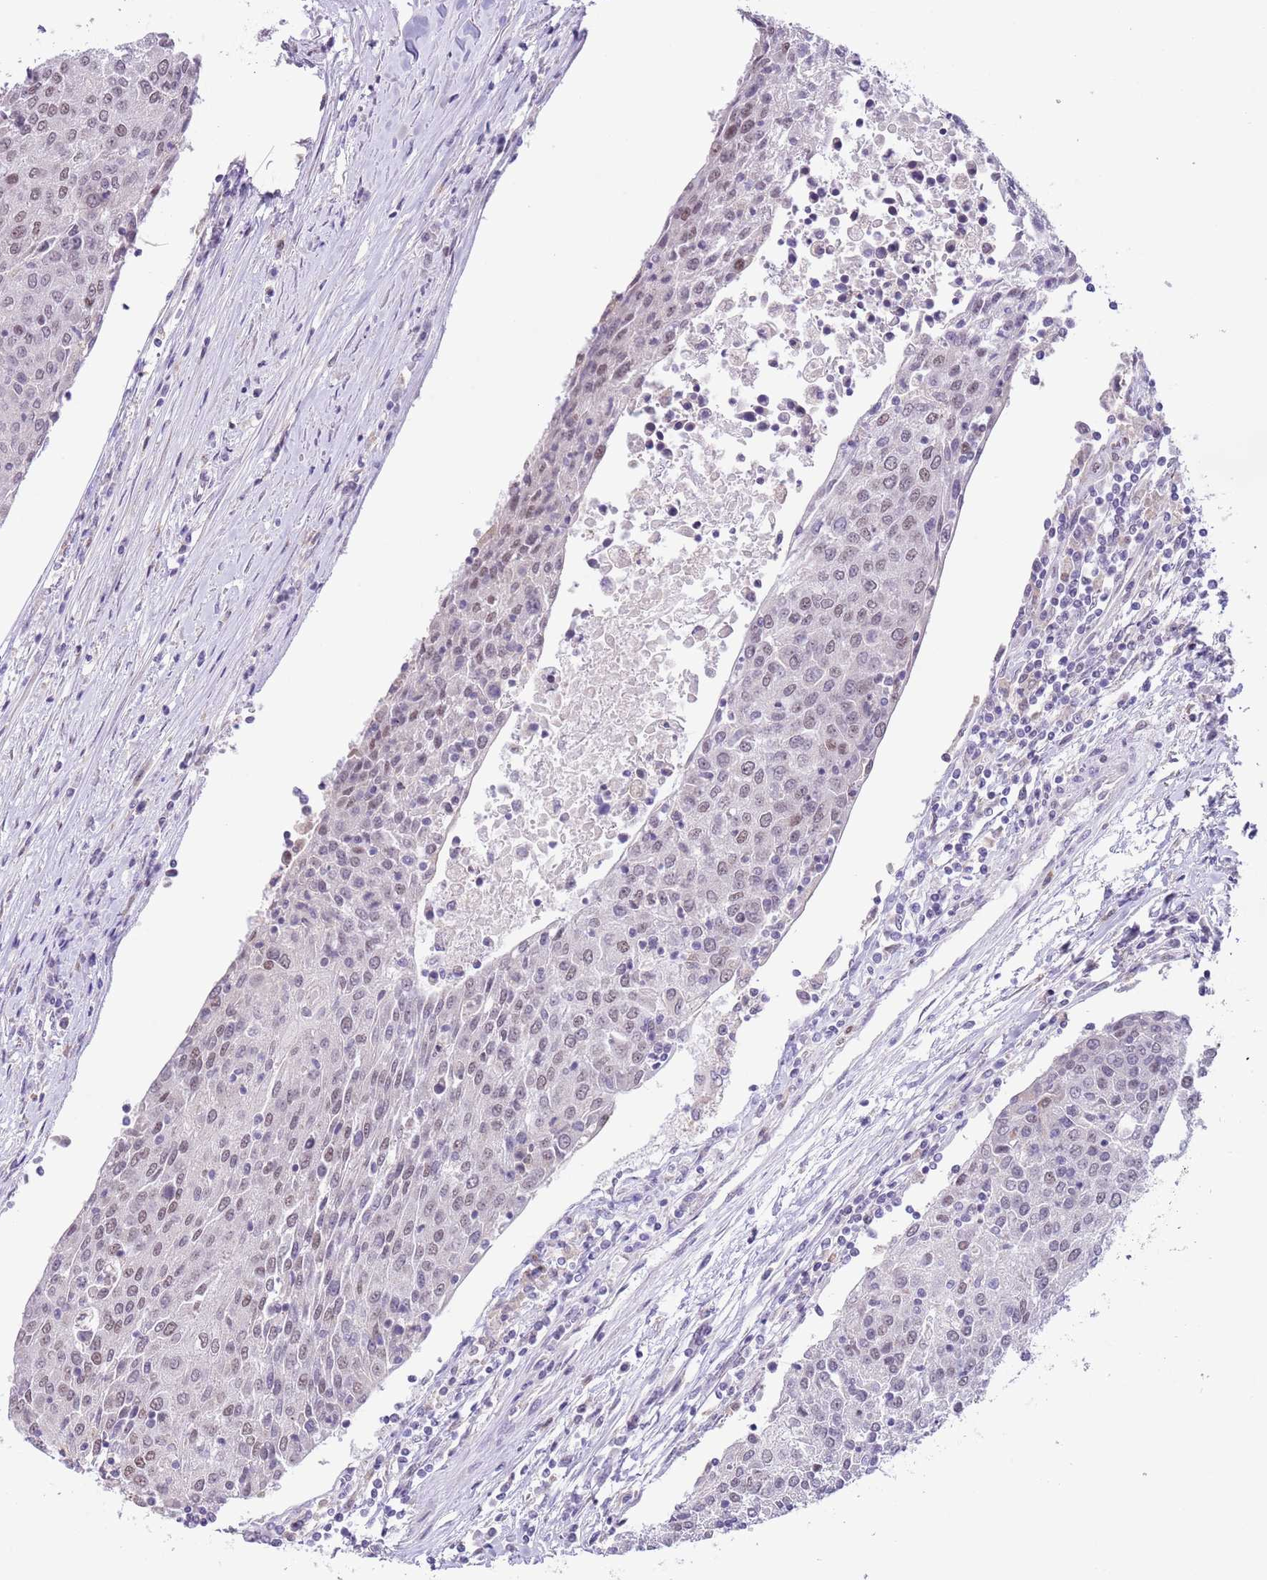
{"staining": {"intensity": "weak", "quantity": "25%-75%", "location": "nuclear"}, "tissue": "urothelial cancer", "cell_type": "Tumor cells", "image_type": "cancer", "snomed": [{"axis": "morphology", "description": "Urothelial carcinoma, High grade"}, {"axis": "topography", "description": "Urinary bladder"}], "caption": "The immunohistochemical stain labels weak nuclear staining in tumor cells of urothelial cancer tissue. The protein is shown in brown color, while the nuclei are stained blue.", "gene": "ZNF576", "patient": {"sex": "female", "age": 85}}